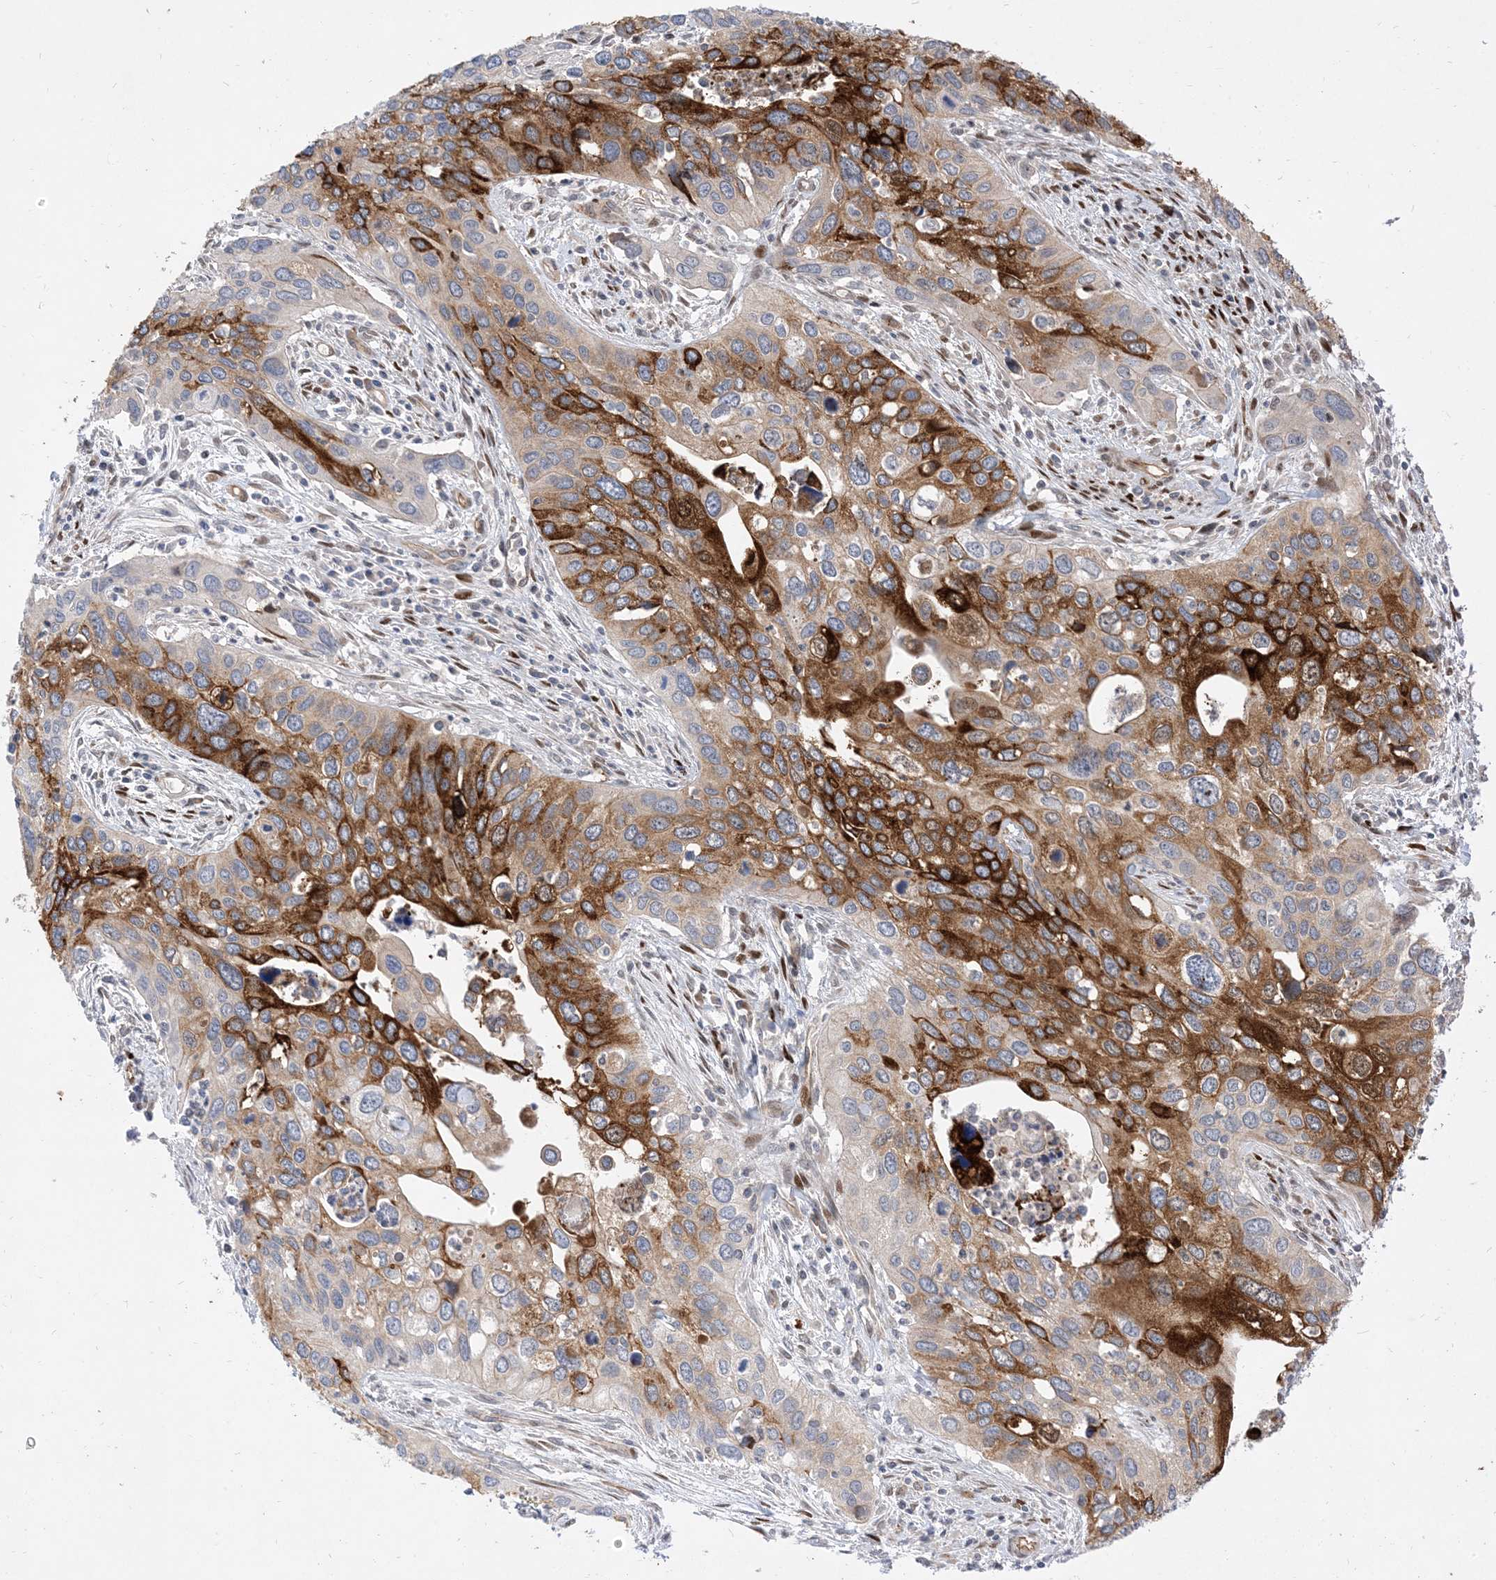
{"staining": {"intensity": "strong", "quantity": "25%-75%", "location": "cytoplasmic/membranous"}, "tissue": "cervical cancer", "cell_type": "Tumor cells", "image_type": "cancer", "snomed": [{"axis": "morphology", "description": "Squamous cell carcinoma, NOS"}, {"axis": "topography", "description": "Cervix"}], "caption": "Protein staining exhibits strong cytoplasmic/membranous expression in approximately 25%-75% of tumor cells in squamous cell carcinoma (cervical).", "gene": "TYSND1", "patient": {"sex": "female", "age": 55}}